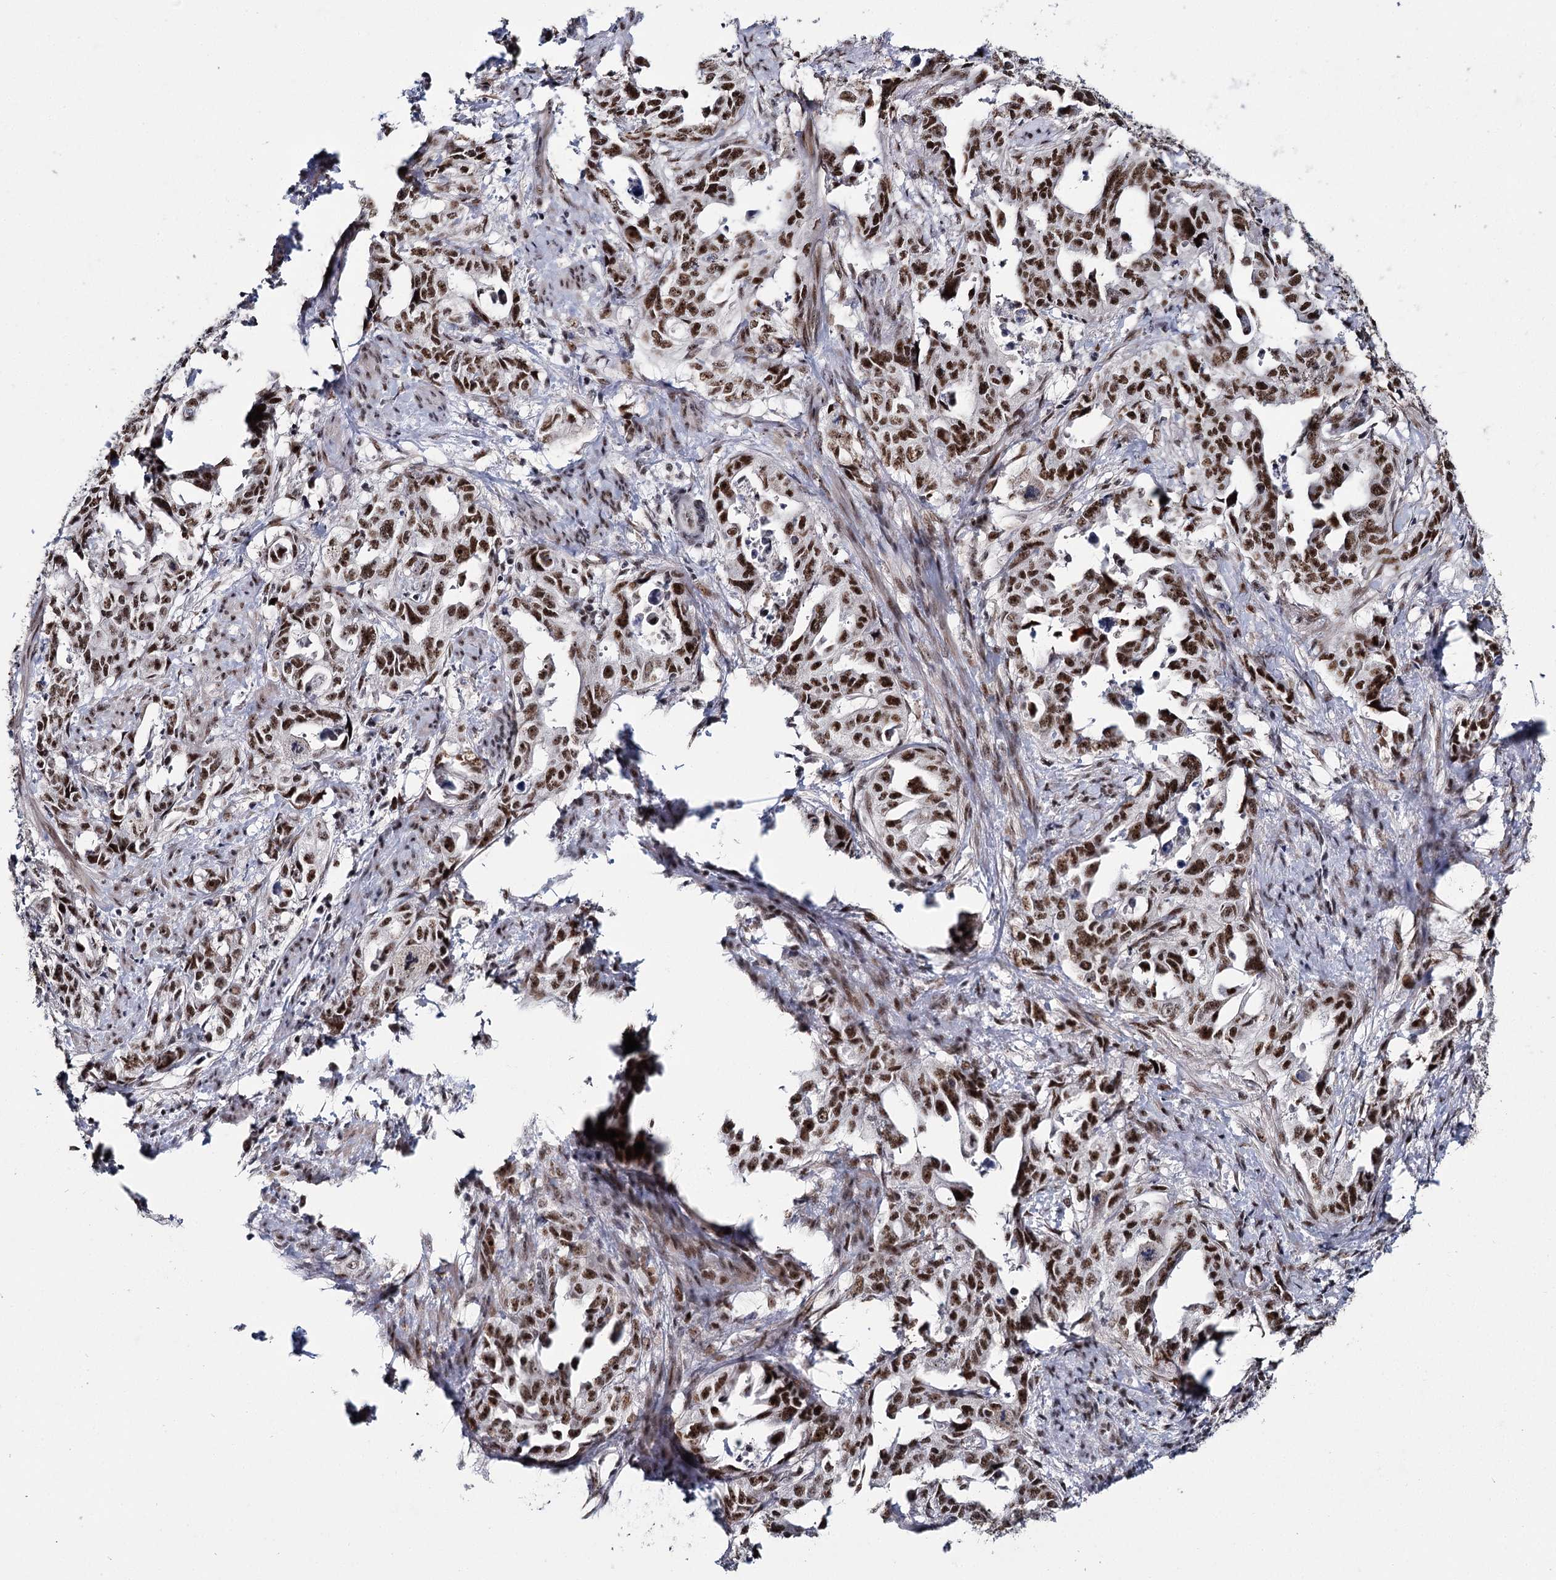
{"staining": {"intensity": "strong", "quantity": ">75%", "location": "nuclear"}, "tissue": "endometrial cancer", "cell_type": "Tumor cells", "image_type": "cancer", "snomed": [{"axis": "morphology", "description": "Adenocarcinoma, NOS"}, {"axis": "topography", "description": "Endometrium"}], "caption": "An image of human endometrial adenocarcinoma stained for a protein displays strong nuclear brown staining in tumor cells.", "gene": "SCAF8", "patient": {"sex": "female", "age": 65}}